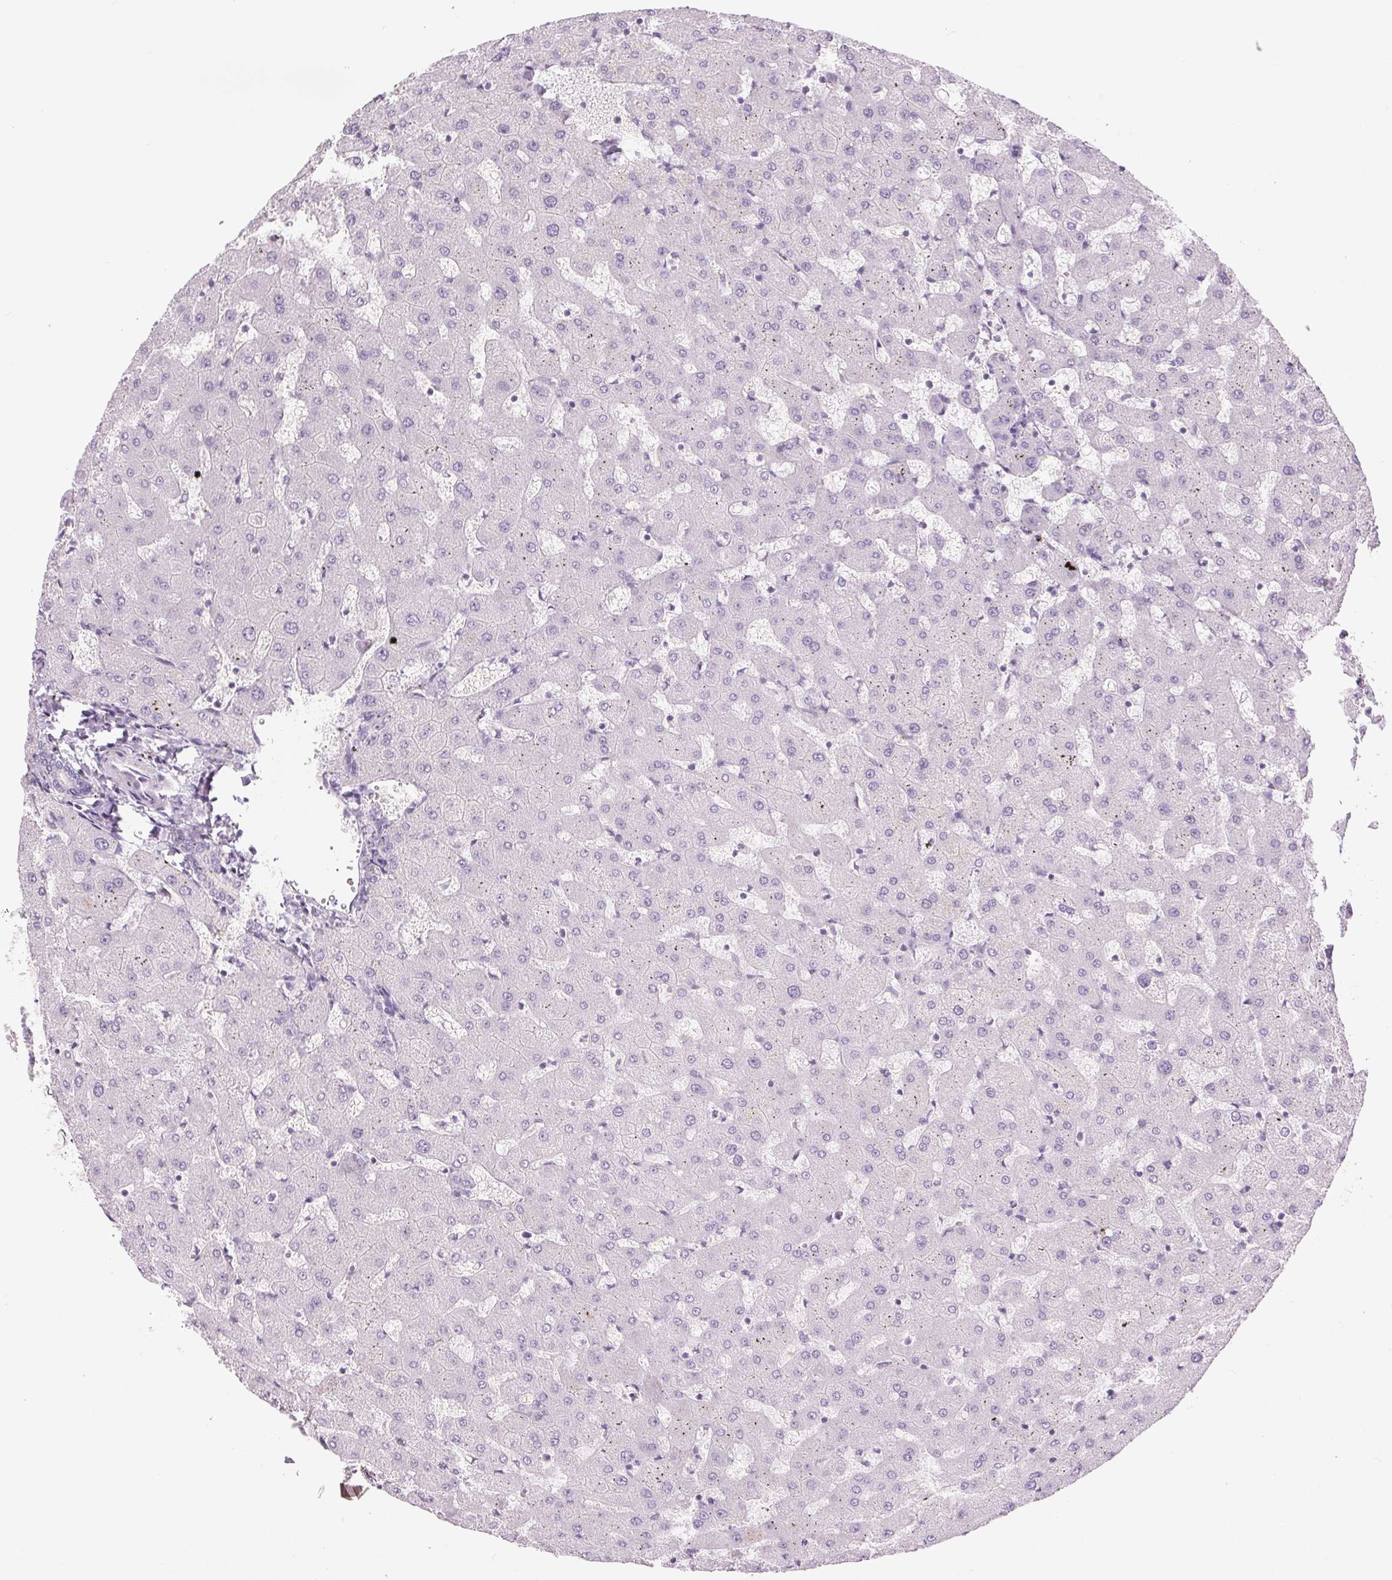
{"staining": {"intensity": "negative", "quantity": "none", "location": "none"}, "tissue": "liver", "cell_type": "Cholangiocytes", "image_type": "normal", "snomed": [{"axis": "morphology", "description": "Normal tissue, NOS"}, {"axis": "topography", "description": "Liver"}], "caption": "Immunohistochemistry (IHC) photomicrograph of unremarkable liver: liver stained with DAB demonstrates no significant protein expression in cholangiocytes. (DAB (3,3'-diaminobenzidine) IHC with hematoxylin counter stain).", "gene": "CTNNA3", "patient": {"sex": "female", "age": 63}}